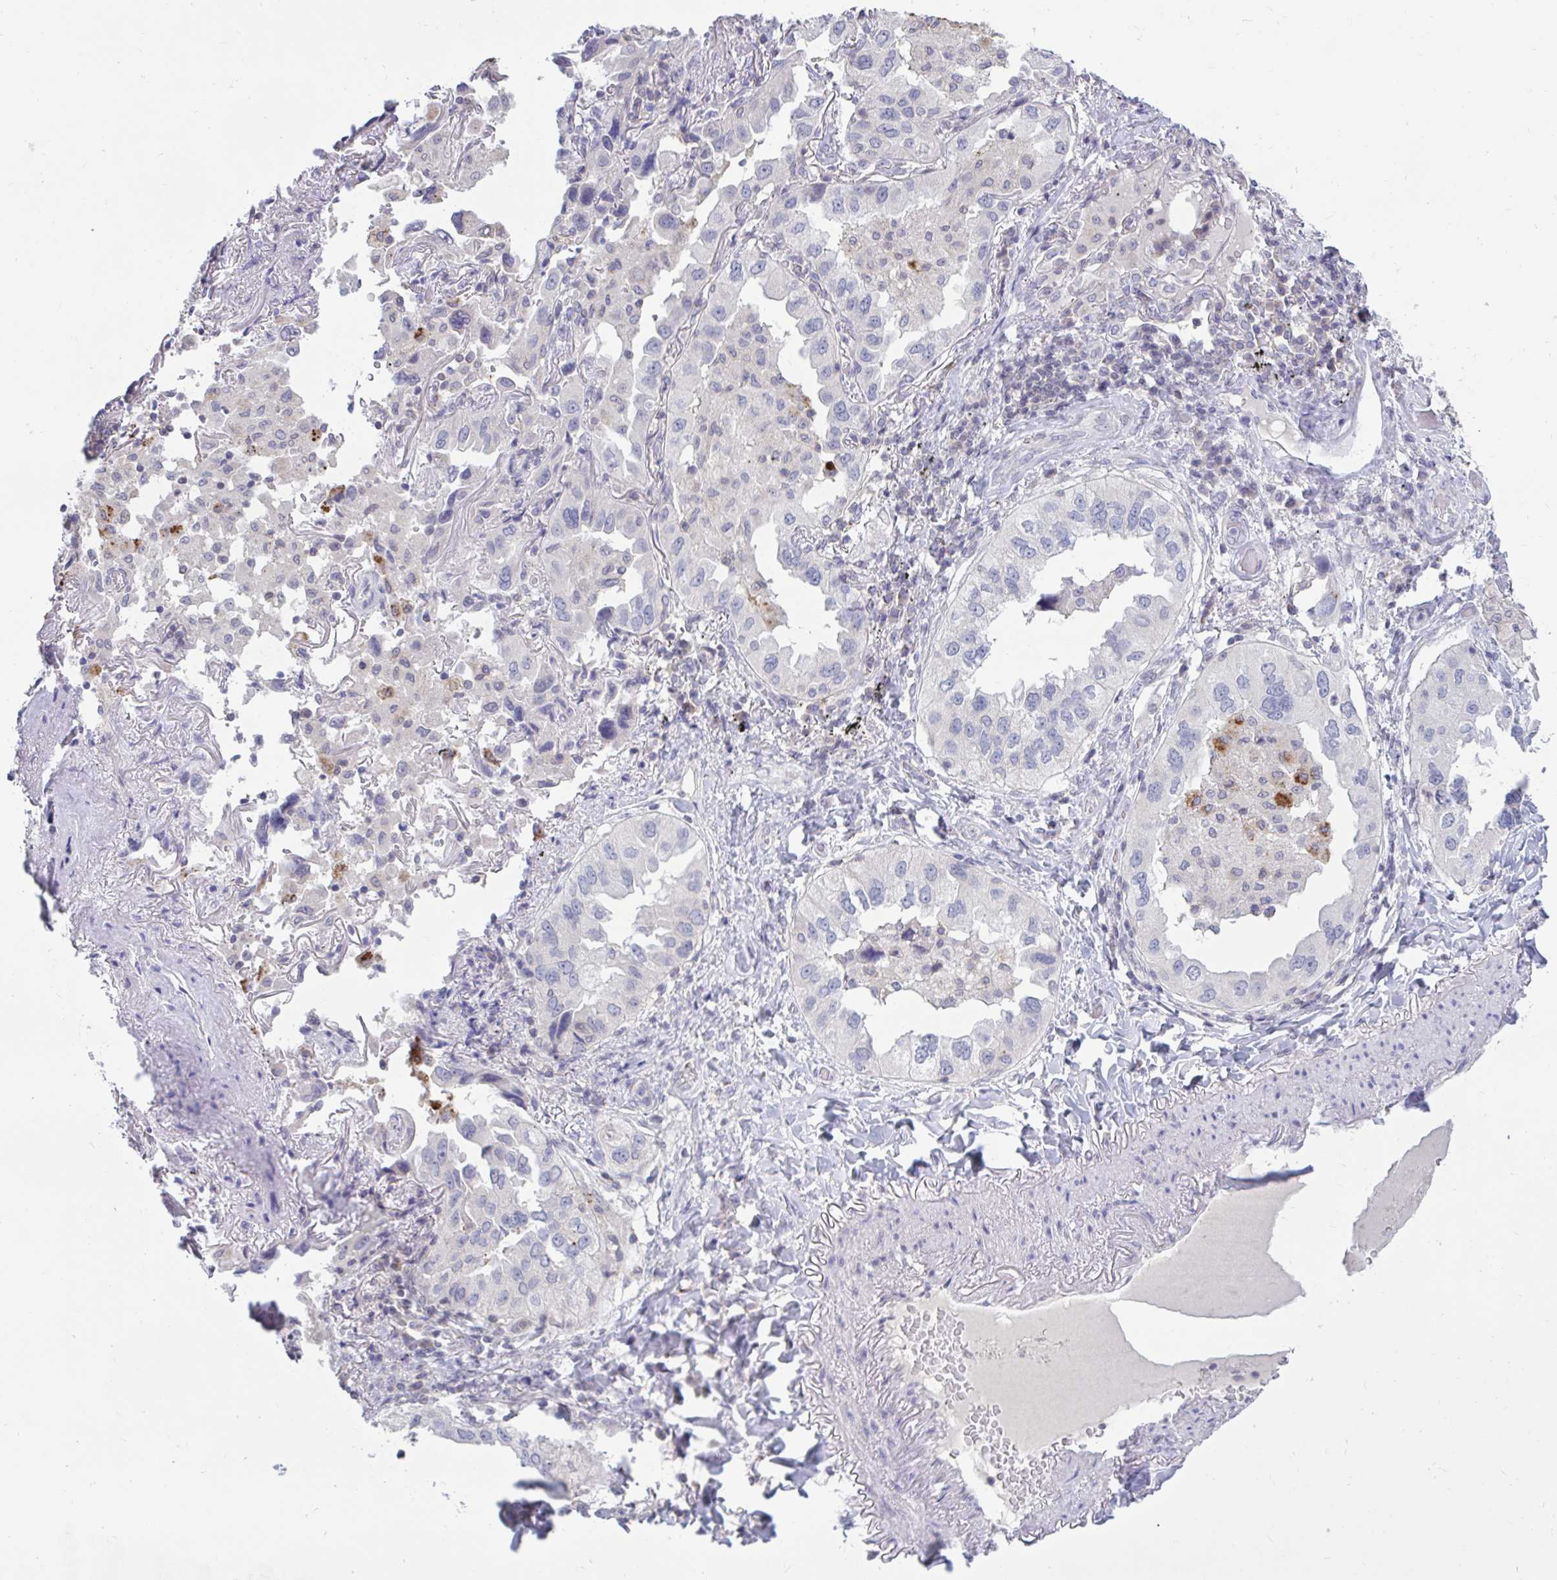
{"staining": {"intensity": "moderate", "quantity": "<25%", "location": "cytoplasmic/membranous"}, "tissue": "lung cancer", "cell_type": "Tumor cells", "image_type": "cancer", "snomed": [{"axis": "morphology", "description": "Adenocarcinoma, NOS"}, {"axis": "topography", "description": "Lung"}], "caption": "Lung cancer stained with a brown dye exhibits moderate cytoplasmic/membranous positive expression in about <25% of tumor cells.", "gene": "ARPP19", "patient": {"sex": "female", "age": 69}}